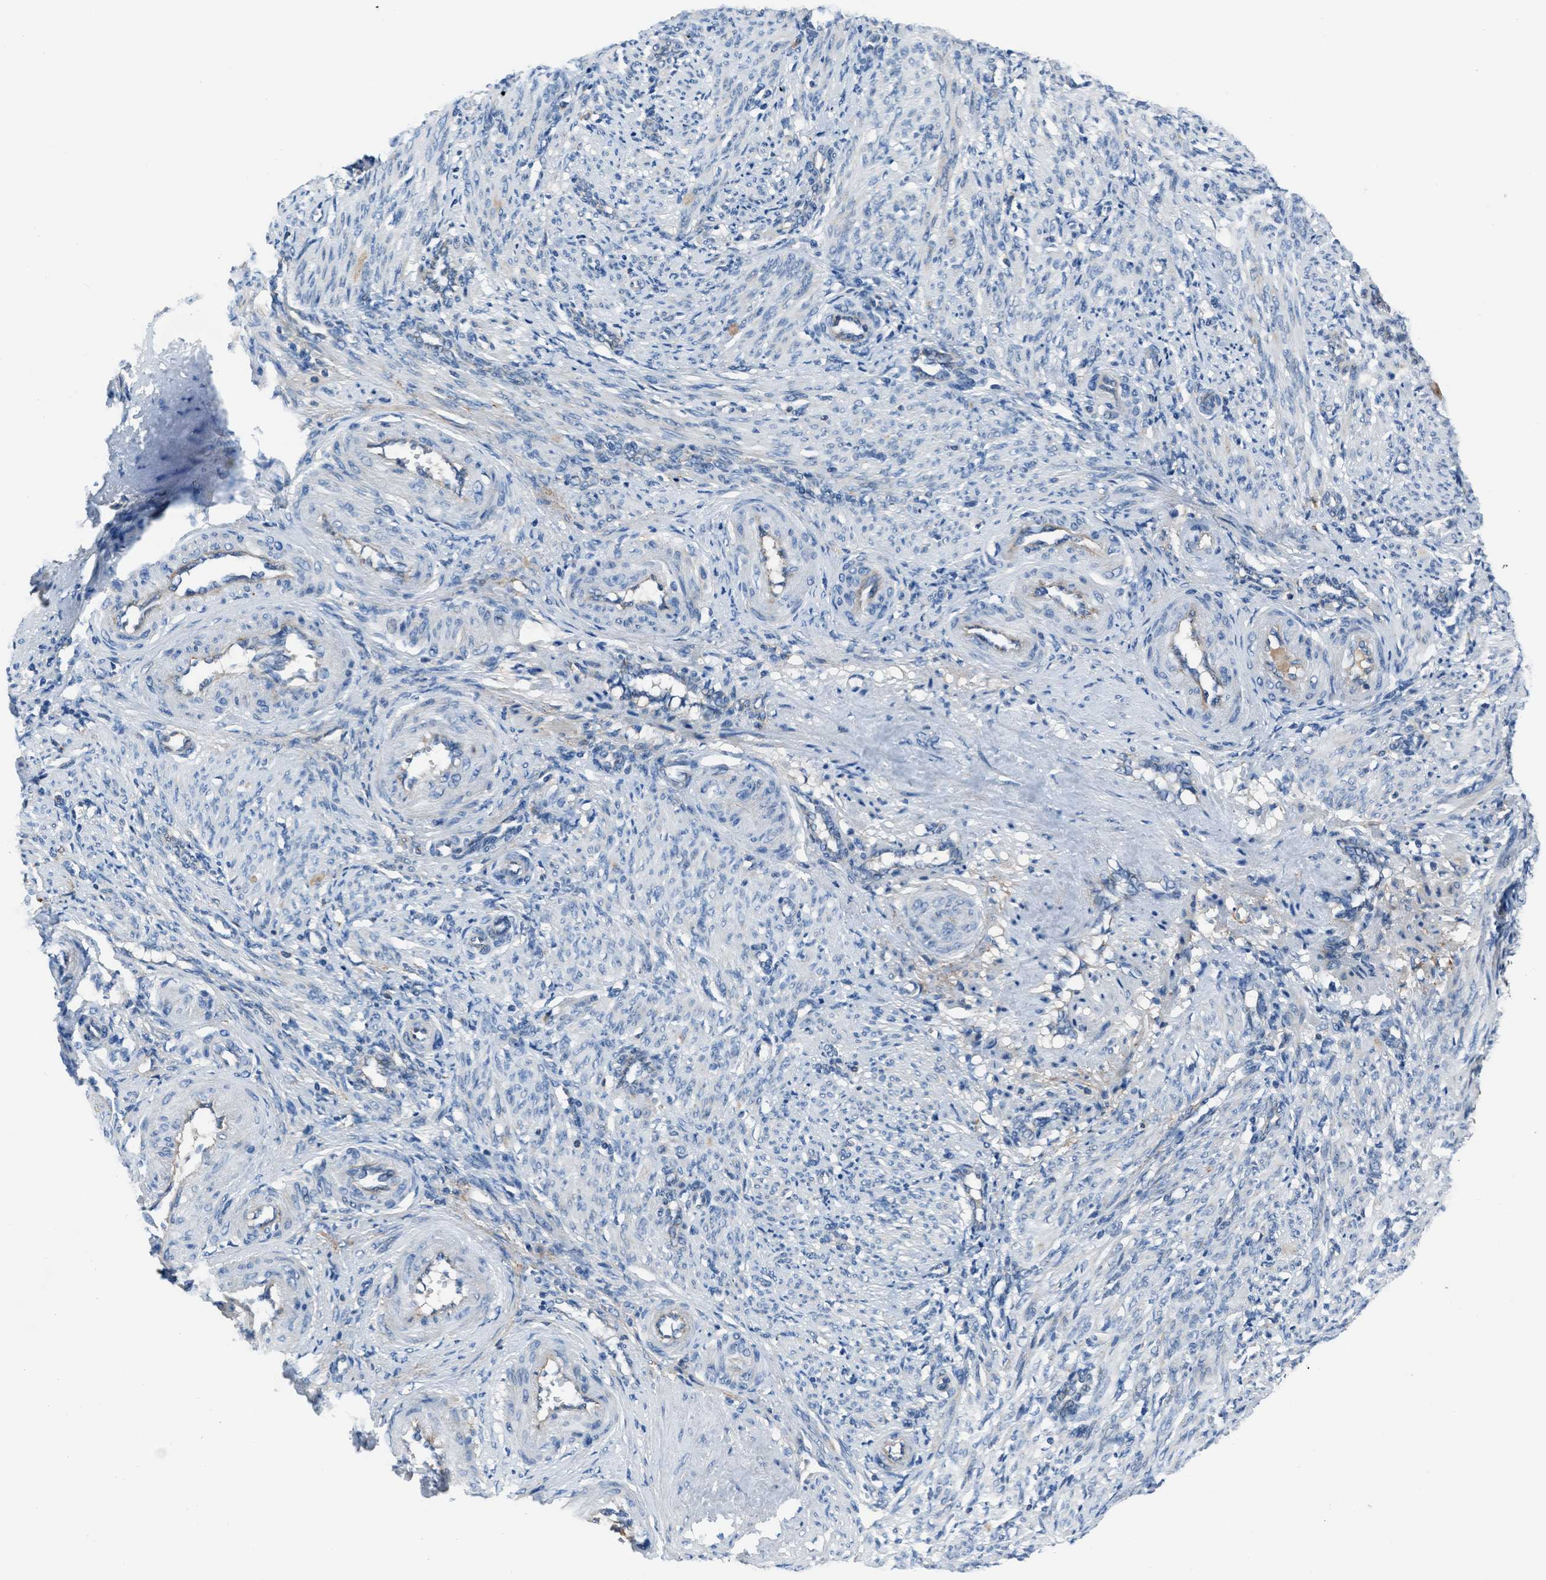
{"staining": {"intensity": "negative", "quantity": "none", "location": "none"}, "tissue": "smooth muscle", "cell_type": "Smooth muscle cells", "image_type": "normal", "snomed": [{"axis": "morphology", "description": "Normal tissue, NOS"}, {"axis": "topography", "description": "Endometrium"}], "caption": "High power microscopy image of an immunohistochemistry micrograph of normal smooth muscle, revealing no significant expression in smooth muscle cells.", "gene": "SLC38A6", "patient": {"sex": "female", "age": 33}}